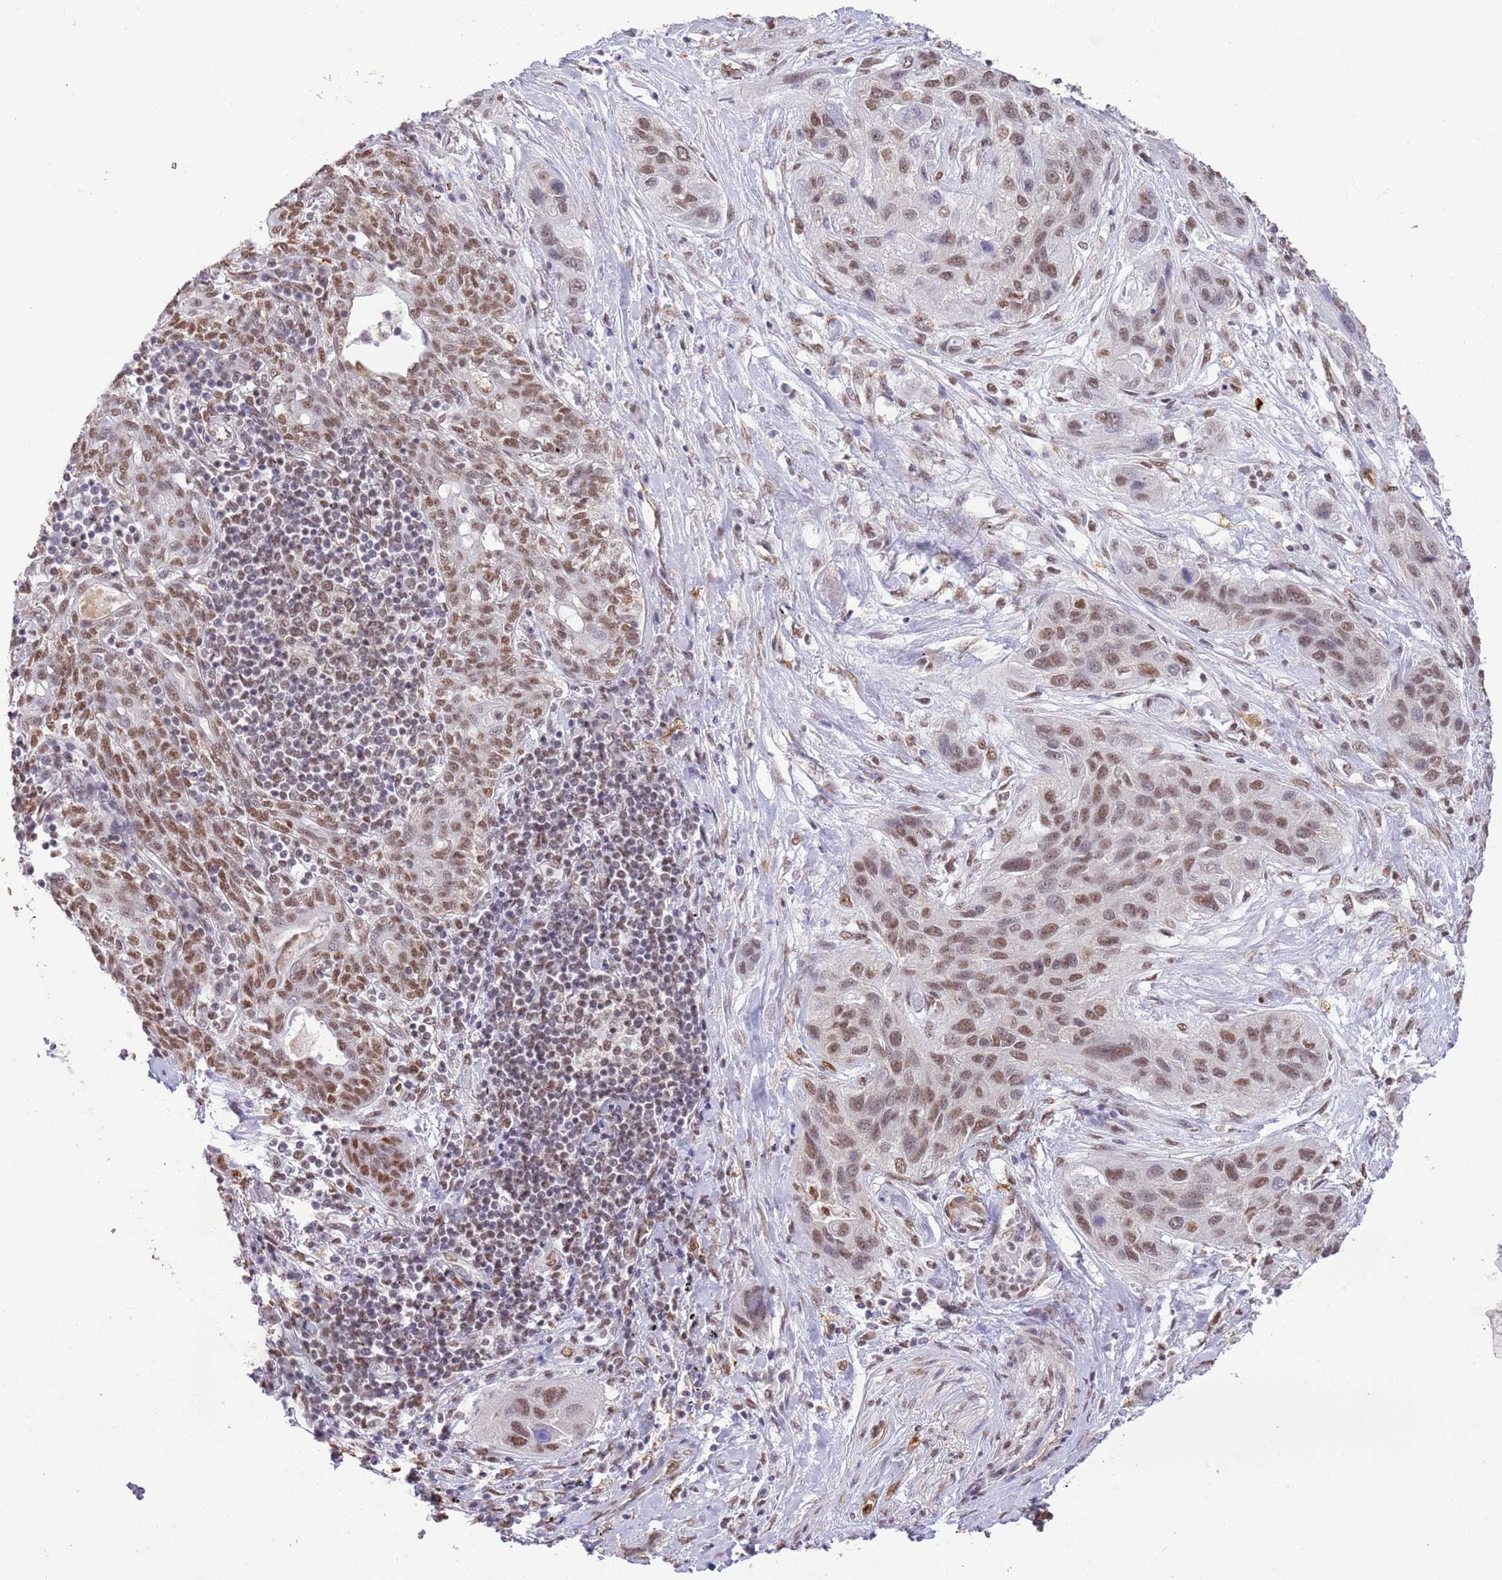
{"staining": {"intensity": "moderate", "quantity": ">75%", "location": "nuclear"}, "tissue": "lung cancer", "cell_type": "Tumor cells", "image_type": "cancer", "snomed": [{"axis": "morphology", "description": "Squamous cell carcinoma, NOS"}, {"axis": "topography", "description": "Lung"}], "caption": "Moderate nuclear expression for a protein is present in approximately >75% of tumor cells of lung cancer (squamous cell carcinoma) using immunohistochemistry.", "gene": "TRIM32", "patient": {"sex": "female", "age": 70}}